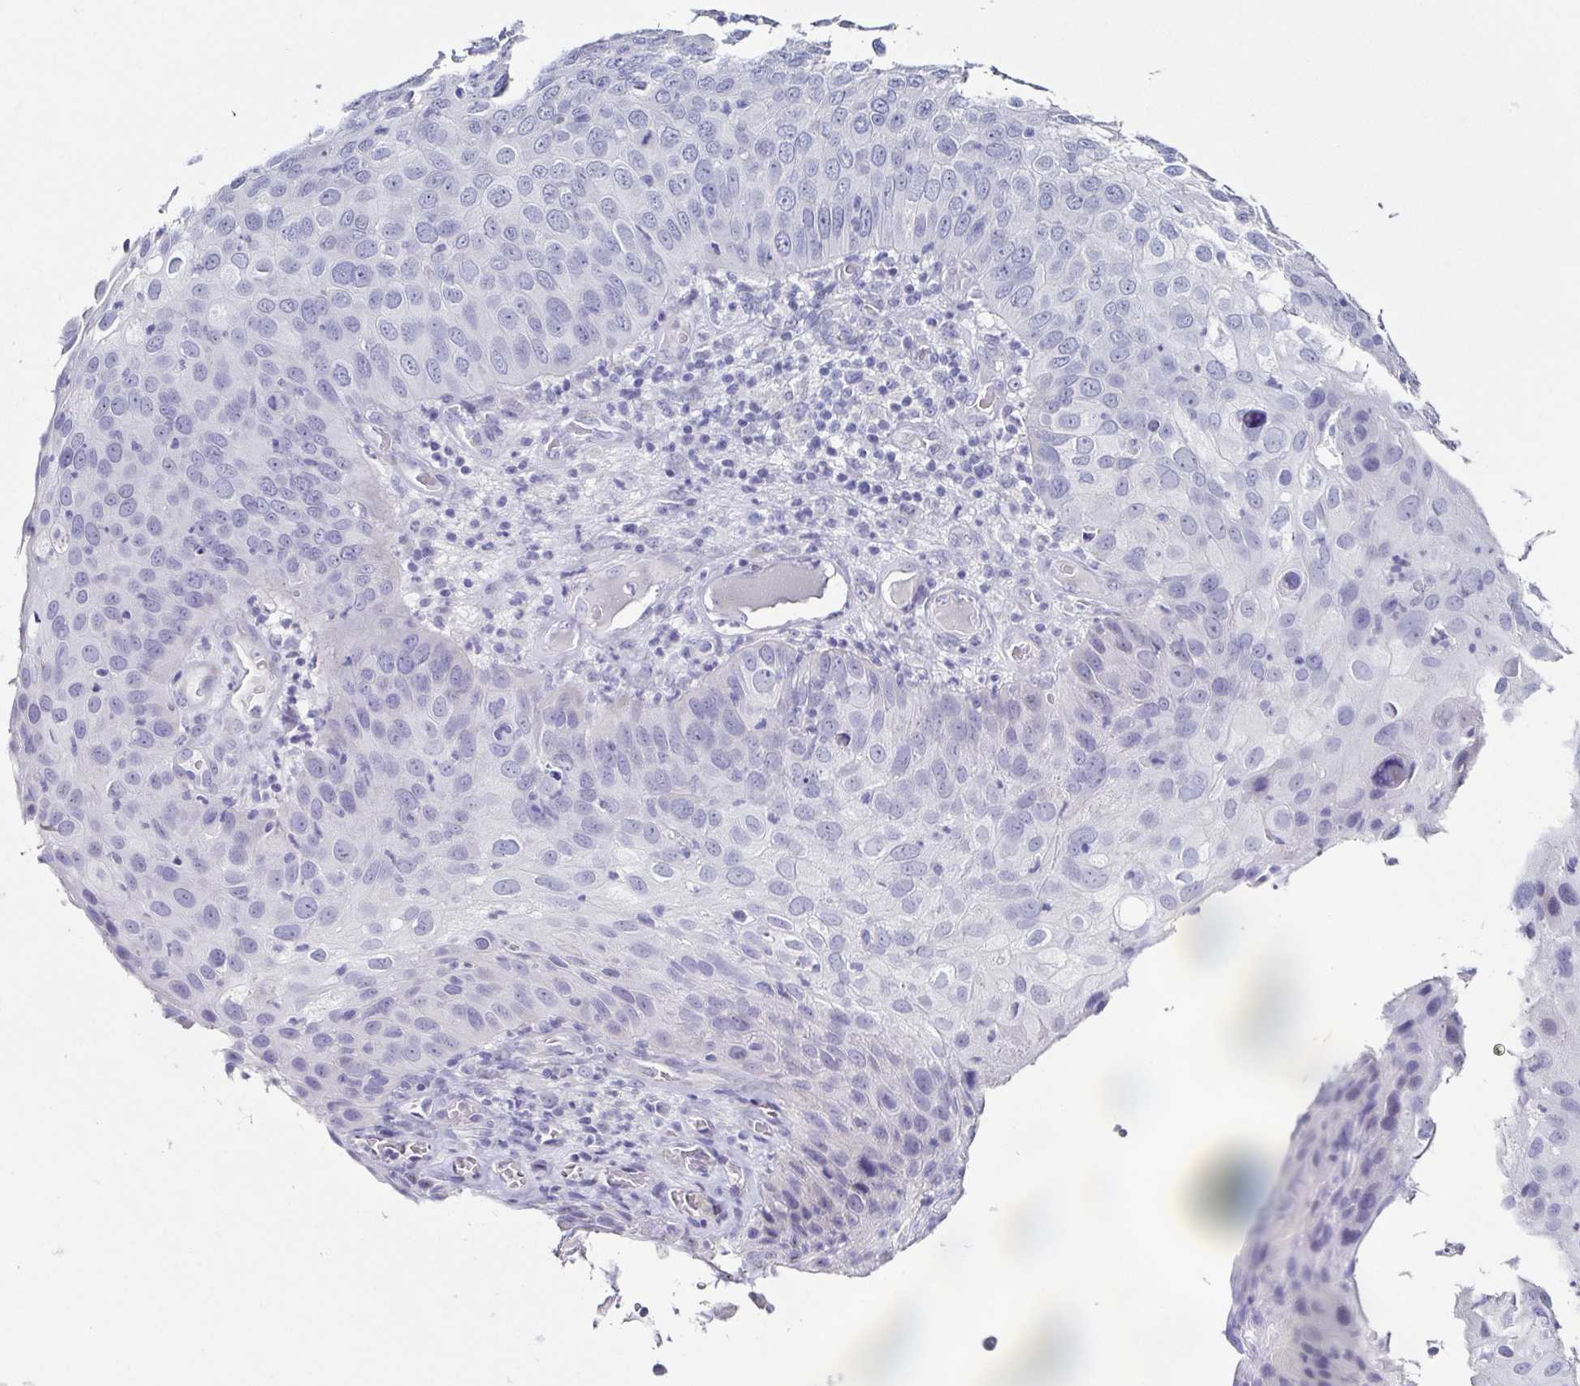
{"staining": {"intensity": "negative", "quantity": "none", "location": "none"}, "tissue": "skin cancer", "cell_type": "Tumor cells", "image_type": "cancer", "snomed": [{"axis": "morphology", "description": "Squamous cell carcinoma, NOS"}, {"axis": "topography", "description": "Skin"}], "caption": "This micrograph is of squamous cell carcinoma (skin) stained with immunohistochemistry (IHC) to label a protein in brown with the nuclei are counter-stained blue. There is no expression in tumor cells. (IHC, brightfield microscopy, high magnification).", "gene": "TNNT2", "patient": {"sex": "male", "age": 87}}